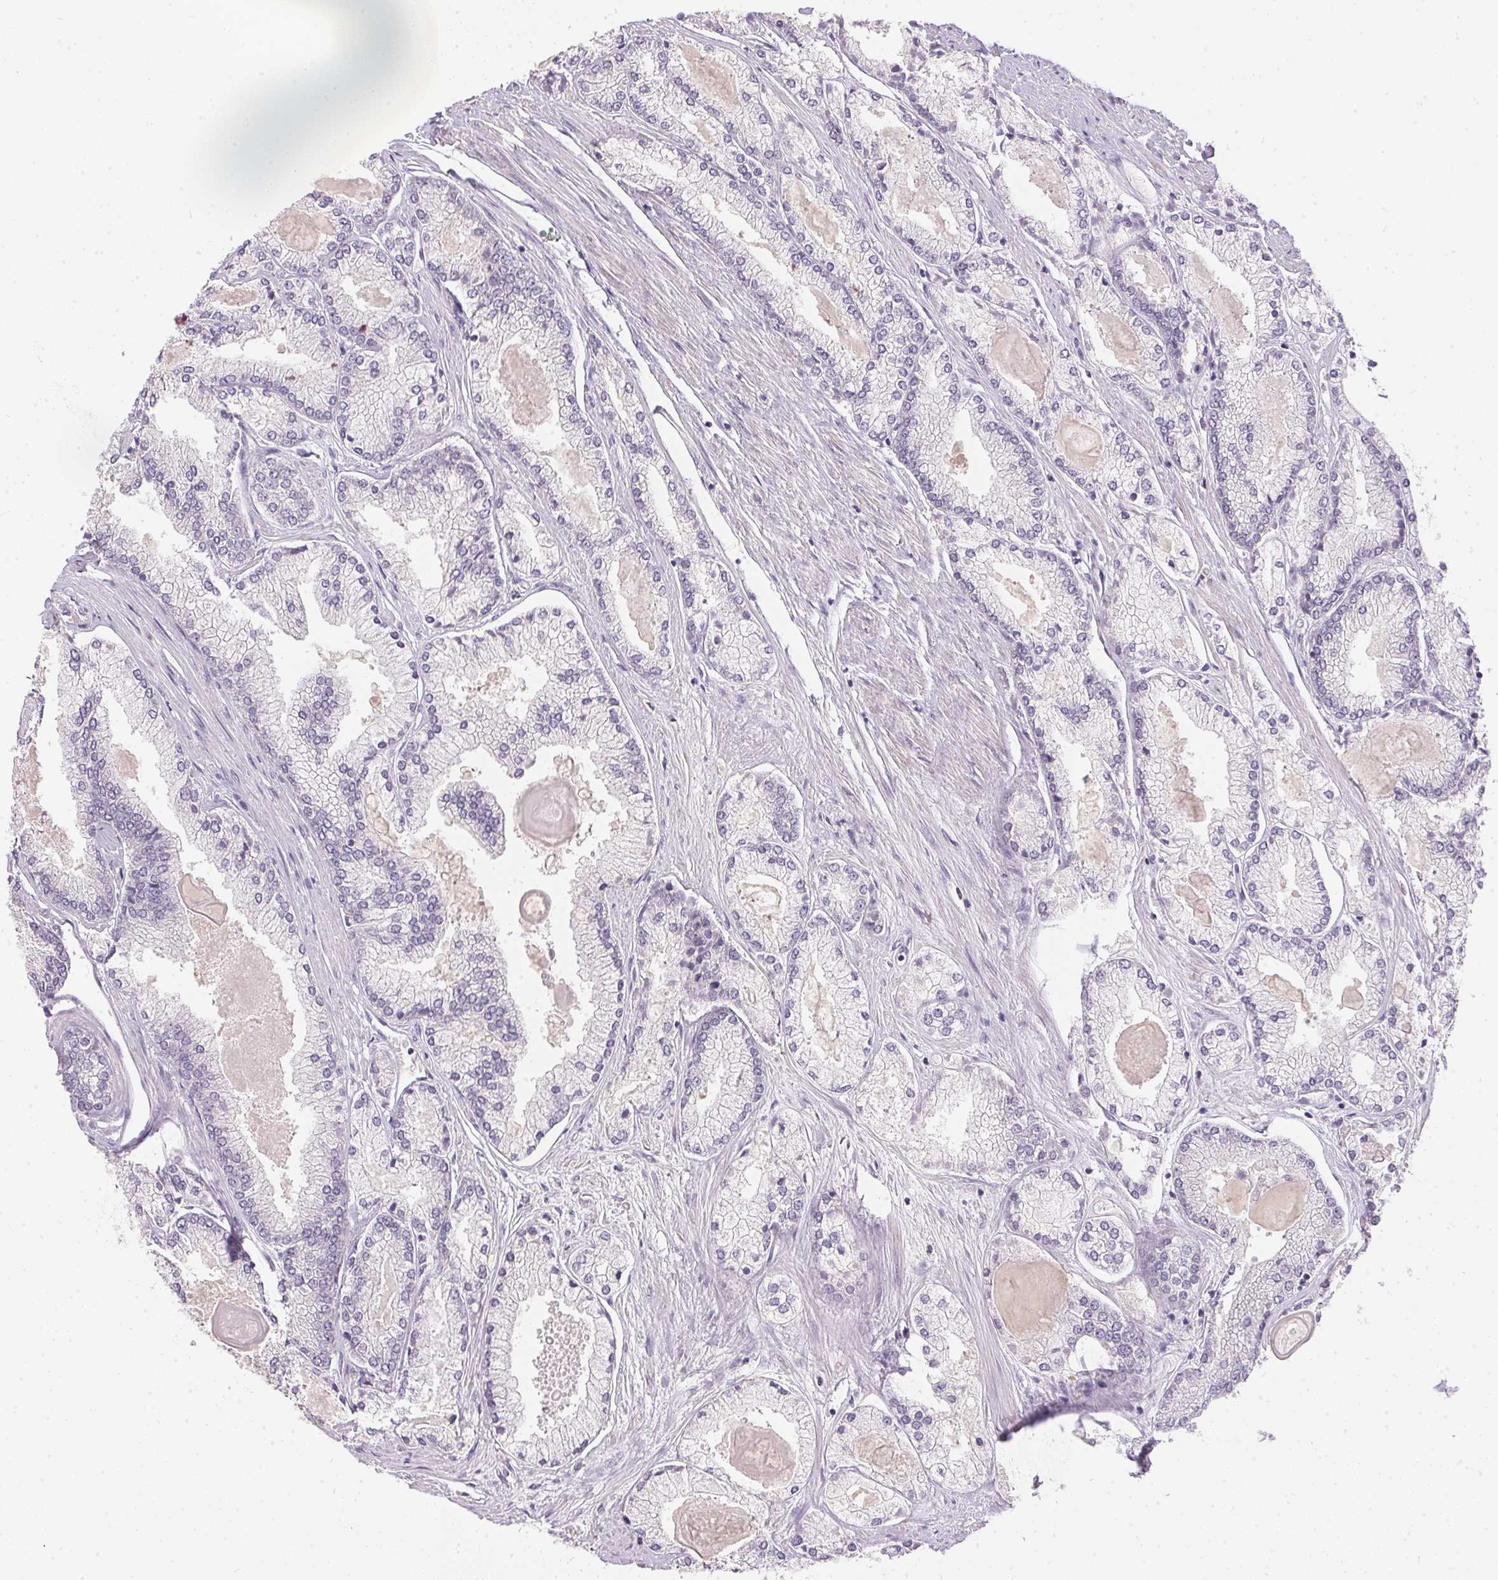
{"staining": {"intensity": "negative", "quantity": "none", "location": "none"}, "tissue": "prostate cancer", "cell_type": "Tumor cells", "image_type": "cancer", "snomed": [{"axis": "morphology", "description": "Adenocarcinoma, High grade"}, {"axis": "topography", "description": "Prostate"}], "caption": "IHC photomicrograph of neoplastic tissue: human prostate cancer stained with DAB shows no significant protein positivity in tumor cells.", "gene": "TTC23L", "patient": {"sex": "male", "age": 68}}